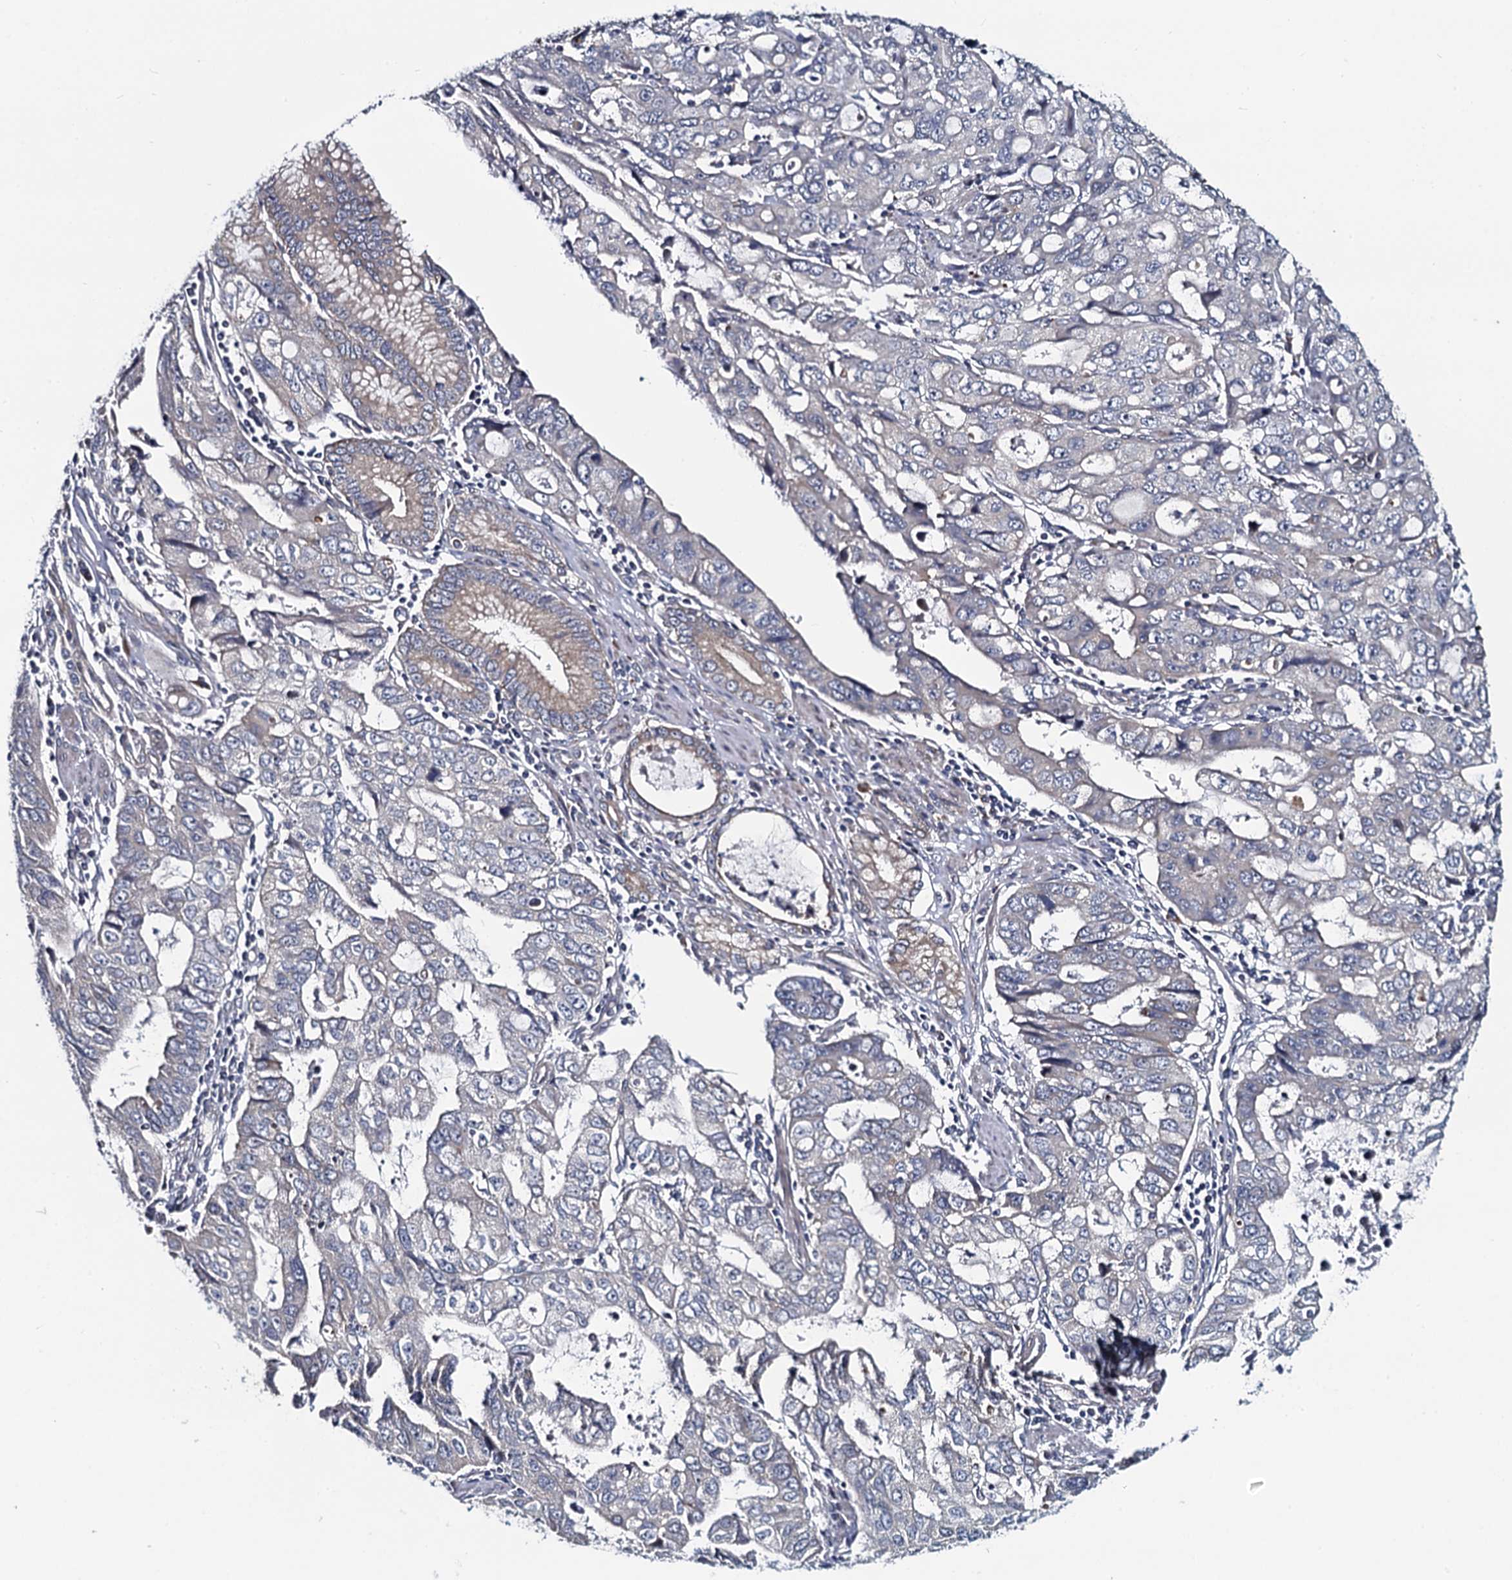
{"staining": {"intensity": "weak", "quantity": "<25%", "location": "cytoplasmic/membranous"}, "tissue": "stomach cancer", "cell_type": "Tumor cells", "image_type": "cancer", "snomed": [{"axis": "morphology", "description": "Adenocarcinoma, NOS"}, {"axis": "topography", "description": "Stomach, upper"}], "caption": "Tumor cells show no significant protein staining in stomach adenocarcinoma.", "gene": "KCTD4", "patient": {"sex": "female", "age": 52}}